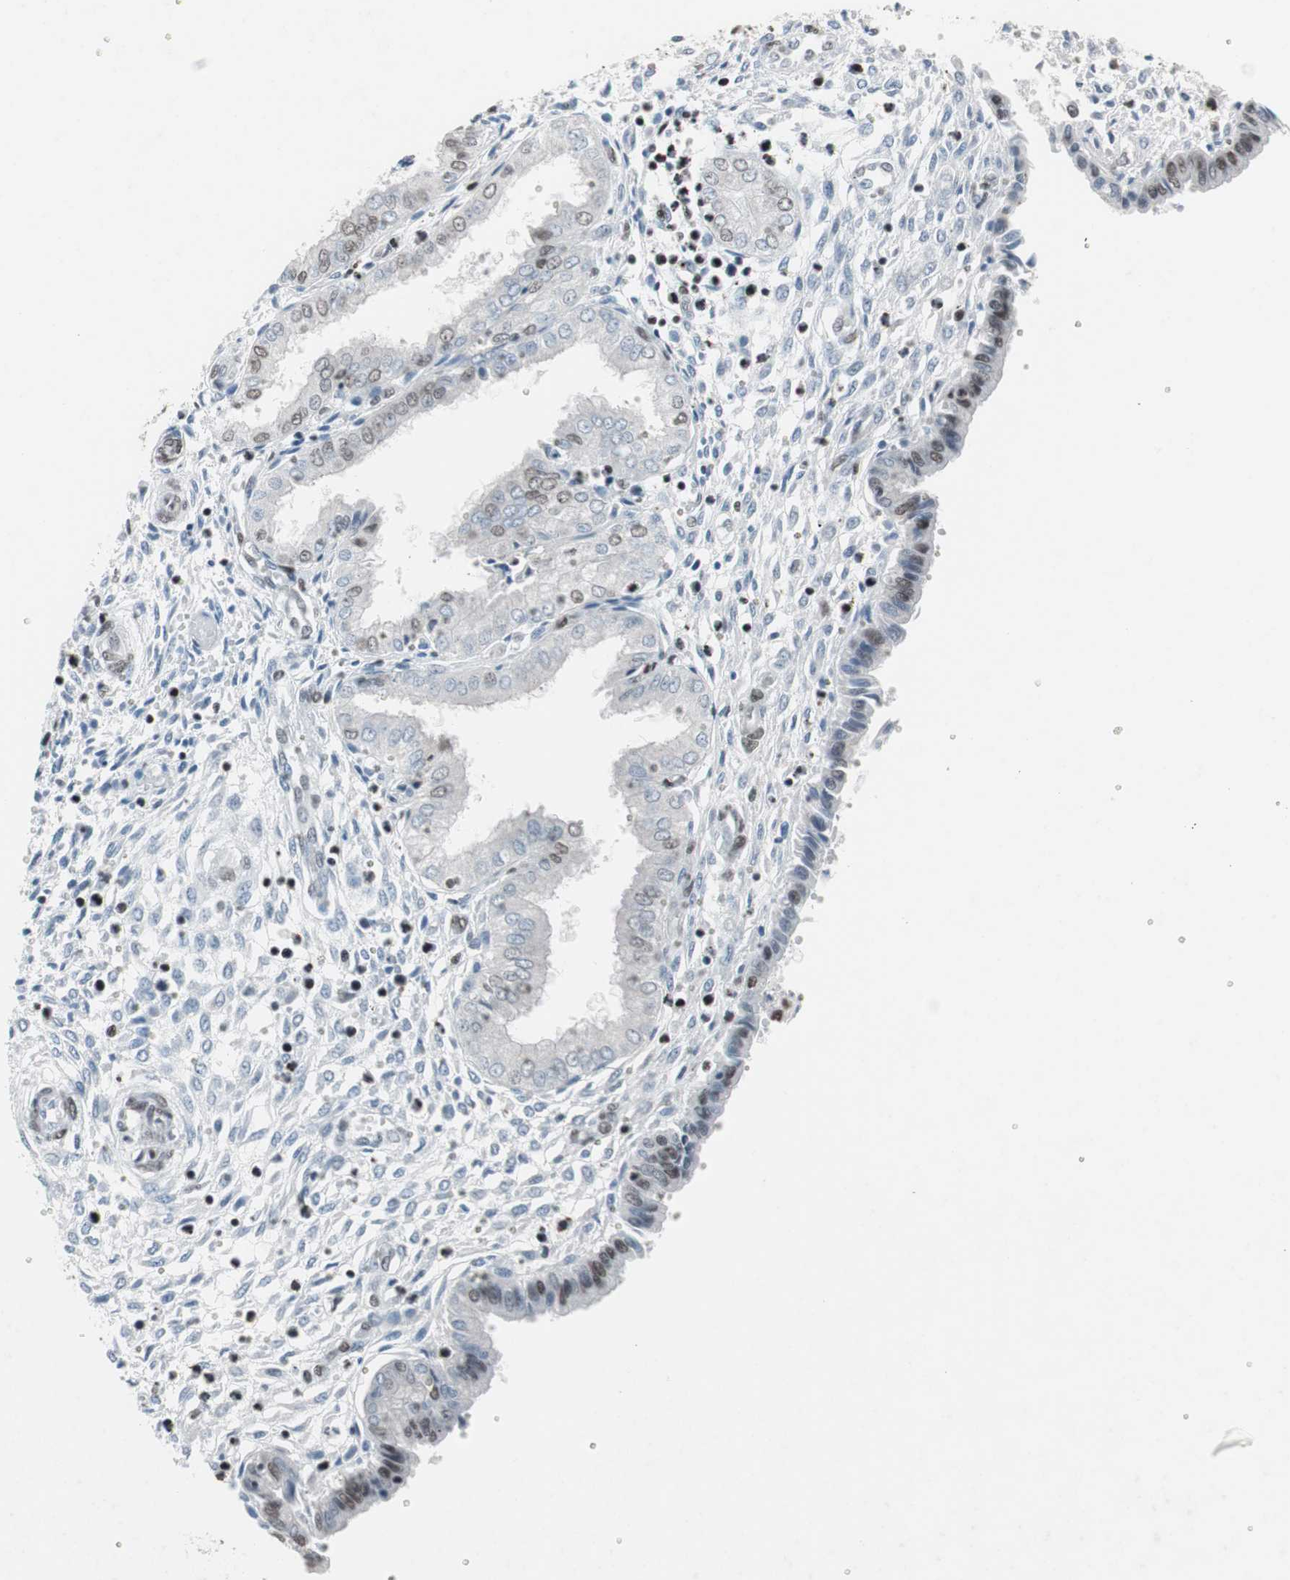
{"staining": {"intensity": "strong", "quantity": "25%-75%", "location": "nuclear"}, "tissue": "endometrium", "cell_type": "Cells in endometrial stroma", "image_type": "normal", "snomed": [{"axis": "morphology", "description": "Normal tissue, NOS"}, {"axis": "topography", "description": "Endometrium"}], "caption": "Cells in endometrial stroma show high levels of strong nuclear staining in about 25%-75% of cells in unremarkable human endometrium. (DAB IHC, brown staining for protein, blue staining for nuclei).", "gene": "ARID1A", "patient": {"sex": "female", "age": 33}}